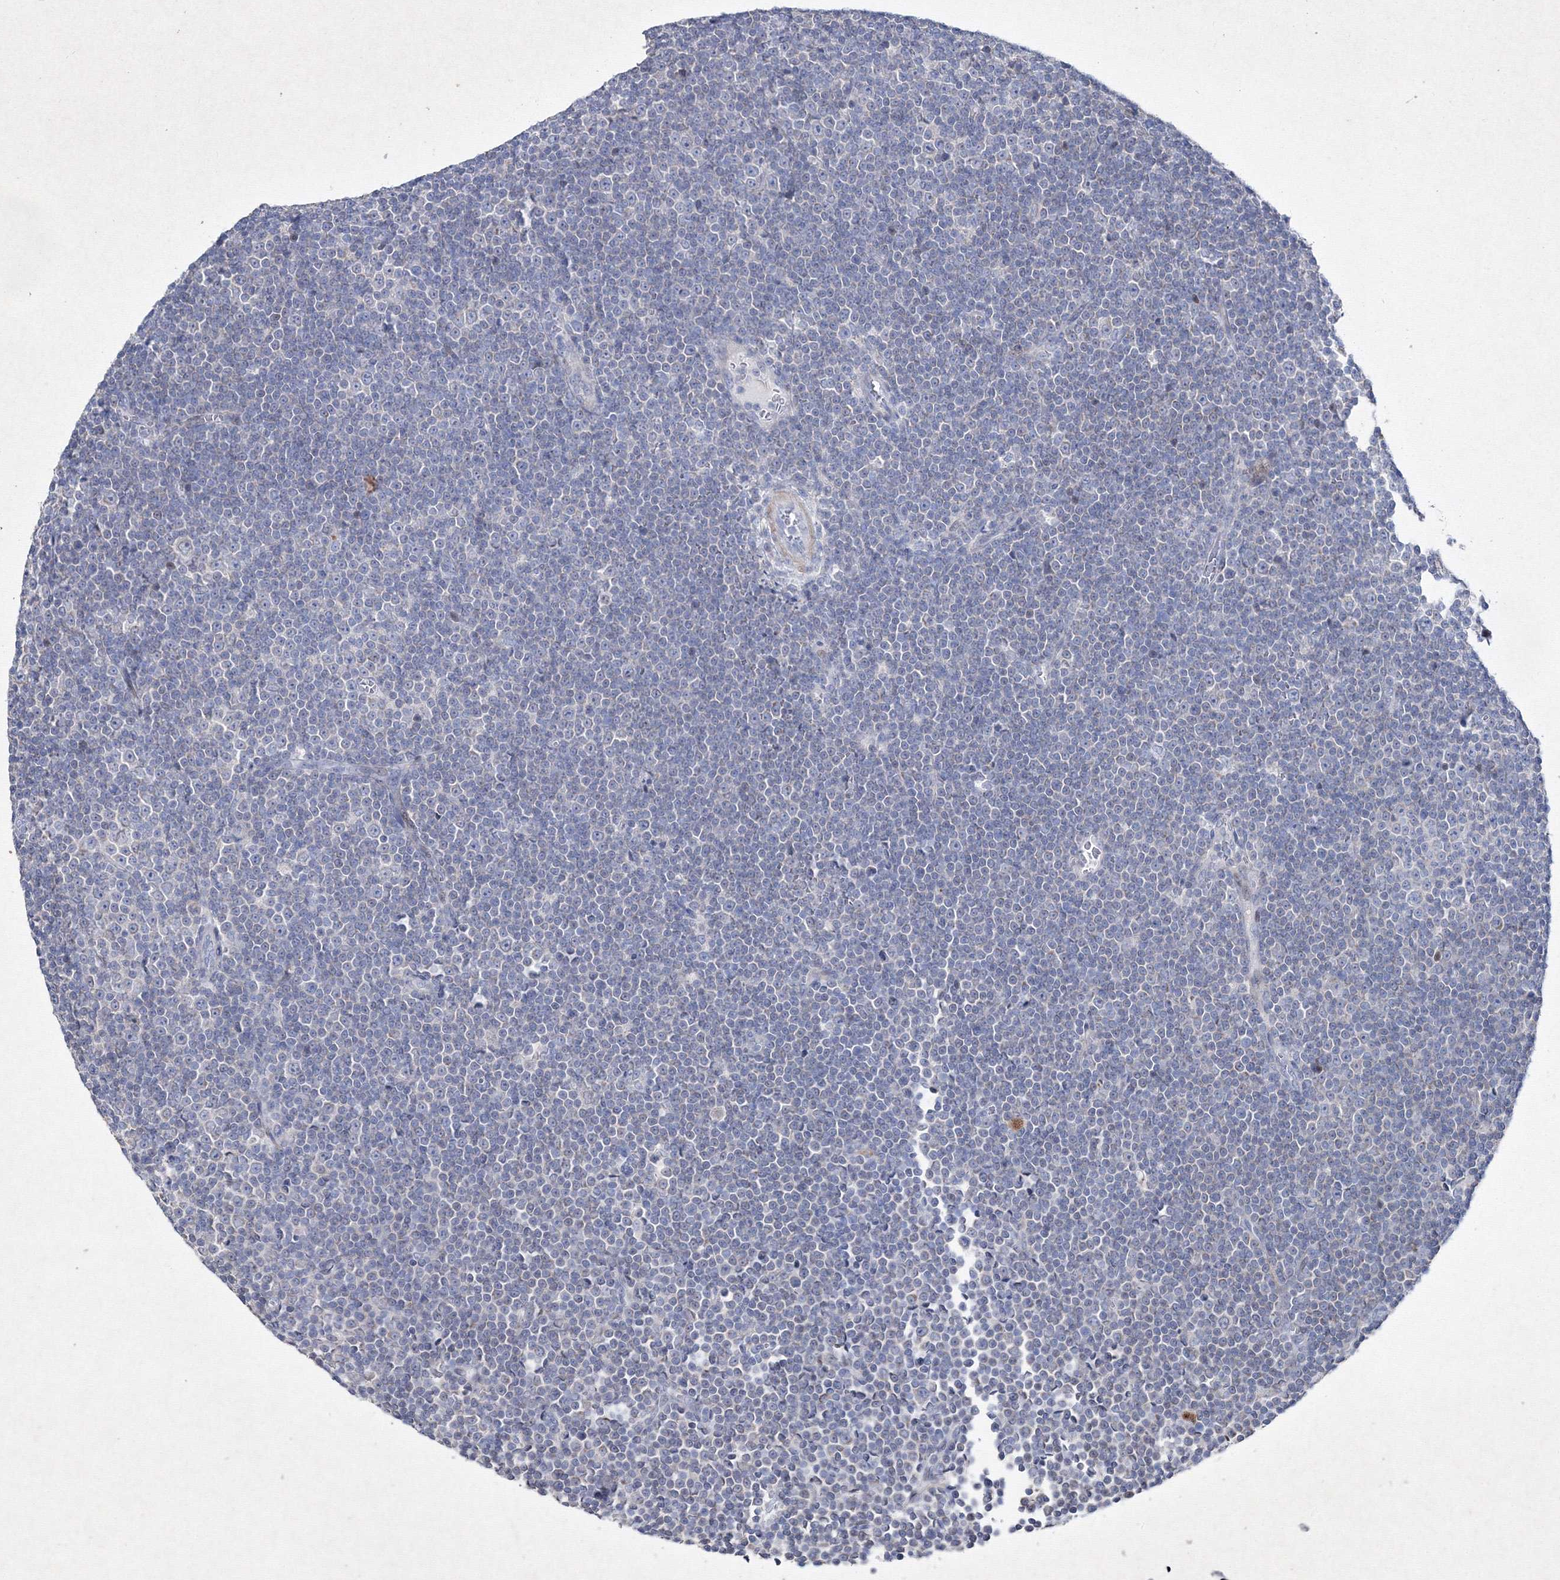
{"staining": {"intensity": "negative", "quantity": "none", "location": "none"}, "tissue": "lymphoma", "cell_type": "Tumor cells", "image_type": "cancer", "snomed": [{"axis": "morphology", "description": "Malignant lymphoma, non-Hodgkin's type, Low grade"}, {"axis": "topography", "description": "Lymph node"}], "caption": "High magnification brightfield microscopy of low-grade malignant lymphoma, non-Hodgkin's type stained with DAB (3,3'-diaminobenzidine) (brown) and counterstained with hematoxylin (blue): tumor cells show no significant staining.", "gene": "SMIM29", "patient": {"sex": "female", "age": 67}}